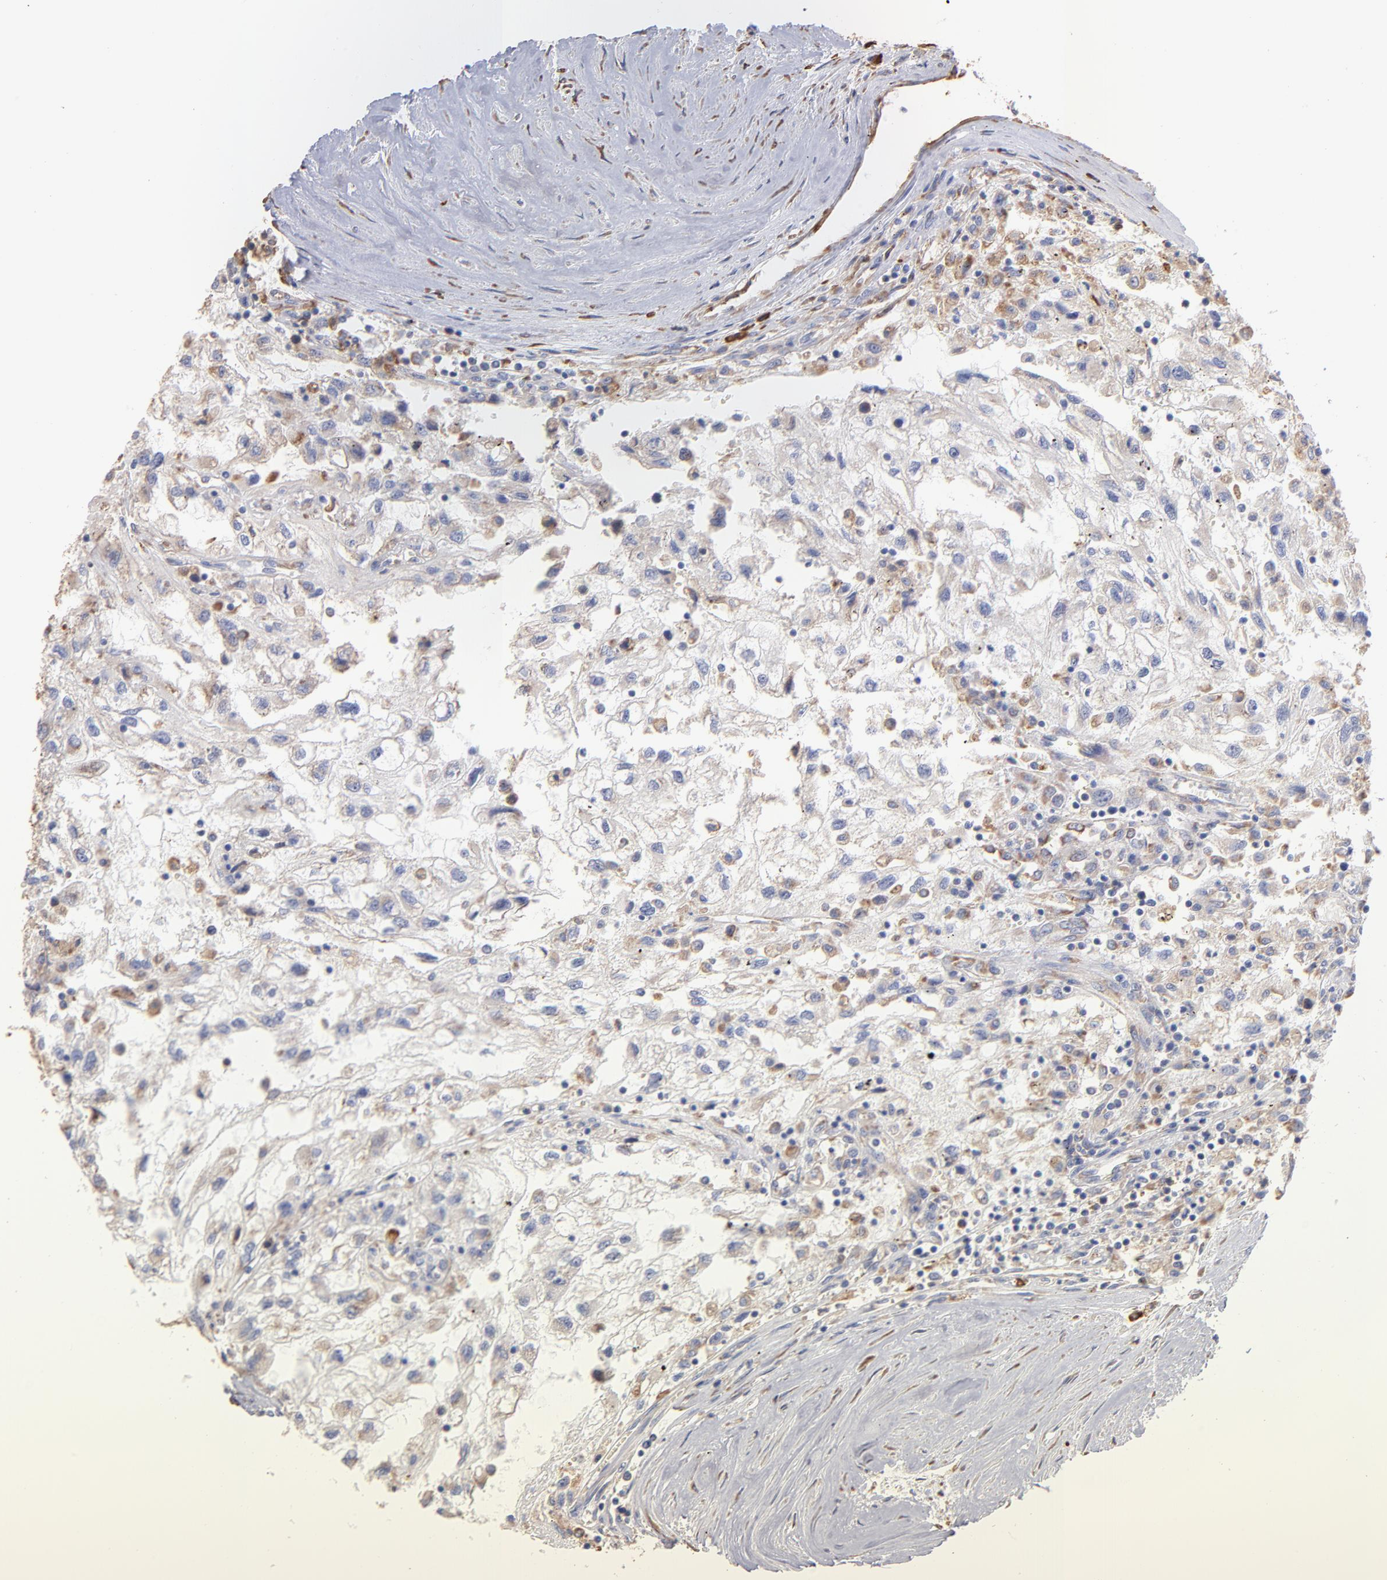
{"staining": {"intensity": "negative", "quantity": "none", "location": "none"}, "tissue": "renal cancer", "cell_type": "Tumor cells", "image_type": "cancer", "snomed": [{"axis": "morphology", "description": "Normal tissue, NOS"}, {"axis": "morphology", "description": "Adenocarcinoma, NOS"}, {"axis": "topography", "description": "Kidney"}], "caption": "The micrograph reveals no significant expression in tumor cells of renal cancer.", "gene": "RPL9", "patient": {"sex": "male", "age": 71}}